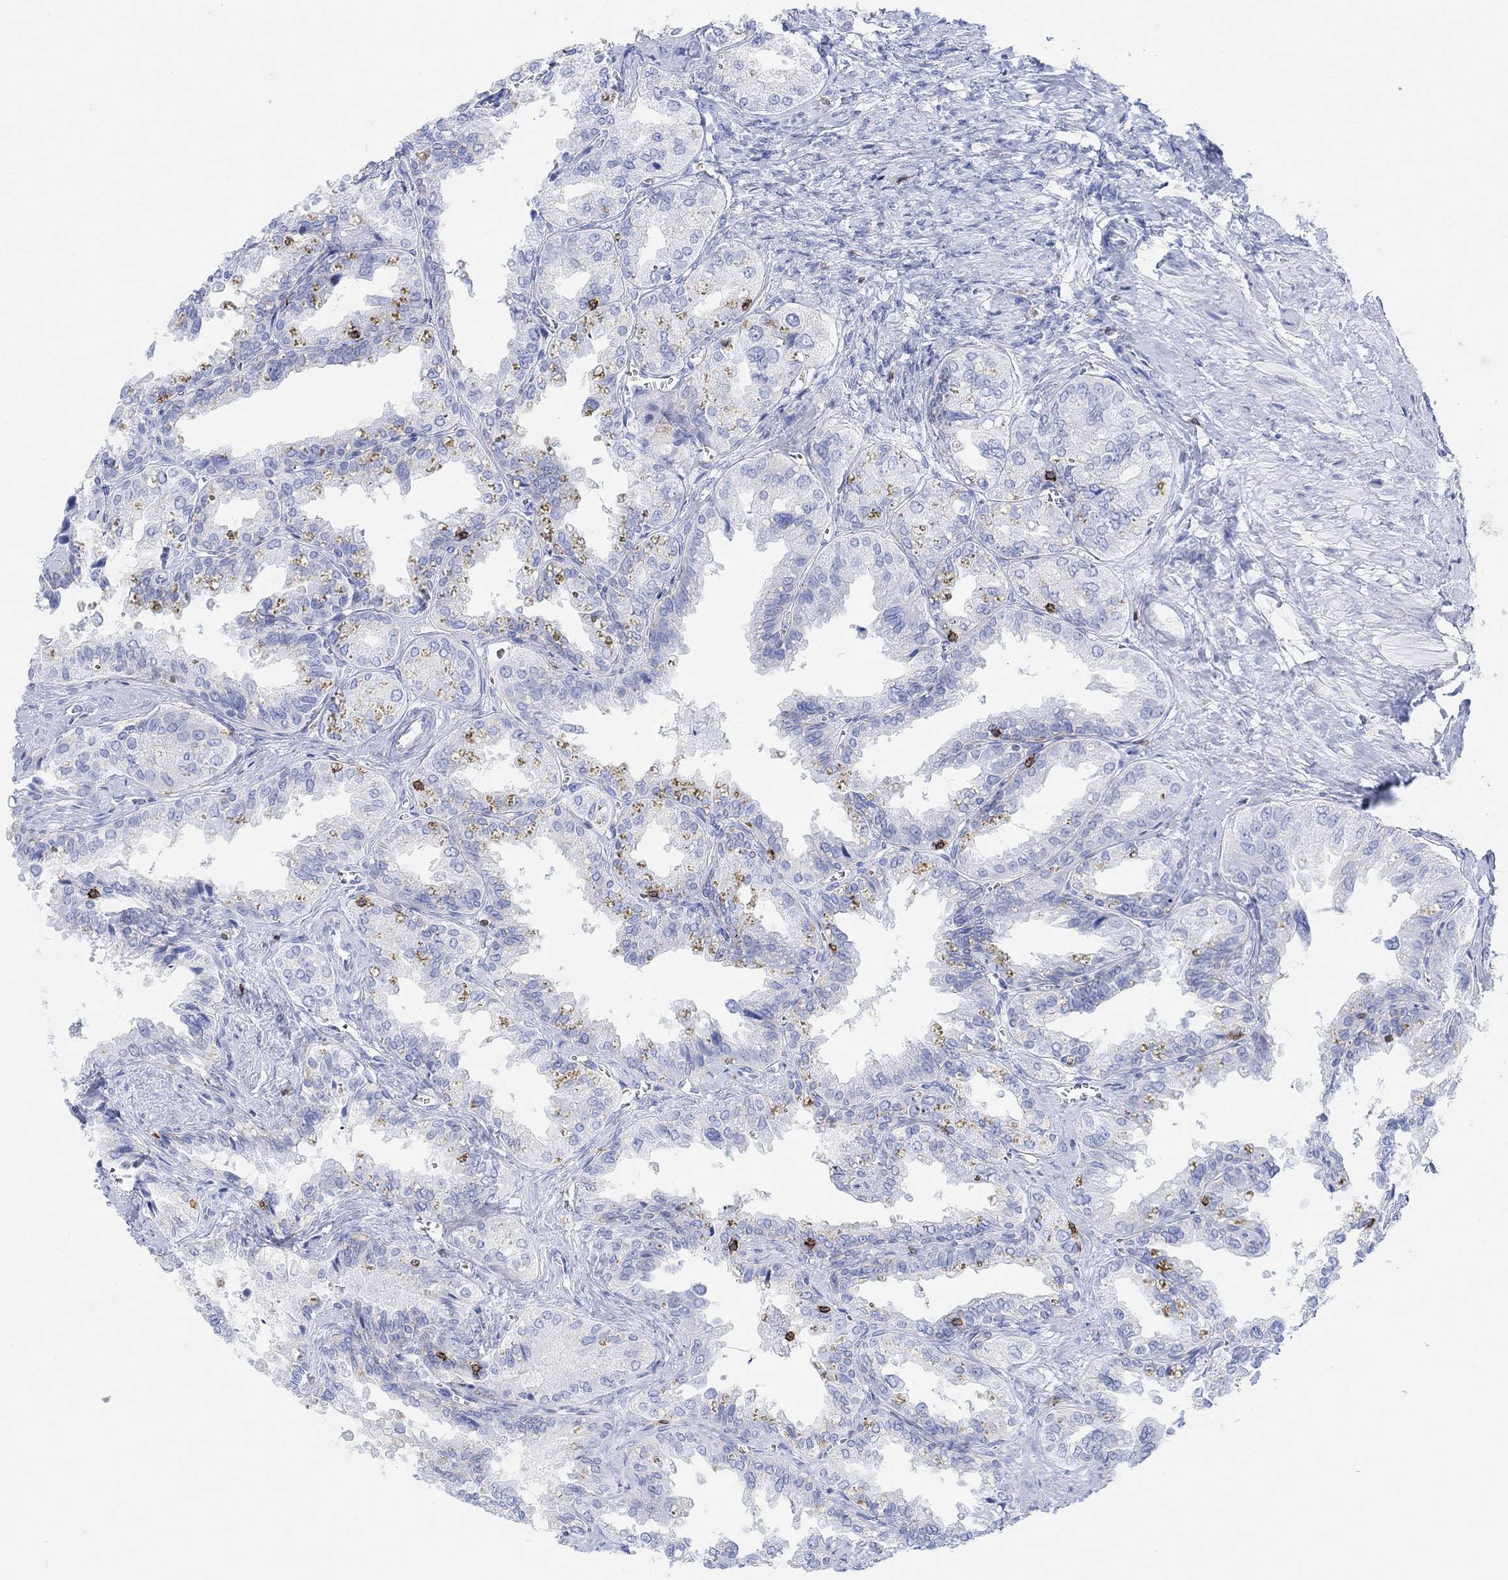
{"staining": {"intensity": "negative", "quantity": "none", "location": "none"}, "tissue": "seminal vesicle", "cell_type": "Glandular cells", "image_type": "normal", "snomed": [{"axis": "morphology", "description": "Normal tissue, NOS"}, {"axis": "topography", "description": "Seminal veicle"}], "caption": "IHC of normal seminal vesicle displays no staining in glandular cells. (Stains: DAB (3,3'-diaminobenzidine) IHC with hematoxylin counter stain, Microscopy: brightfield microscopy at high magnification).", "gene": "GPR65", "patient": {"sex": "male", "age": 67}}